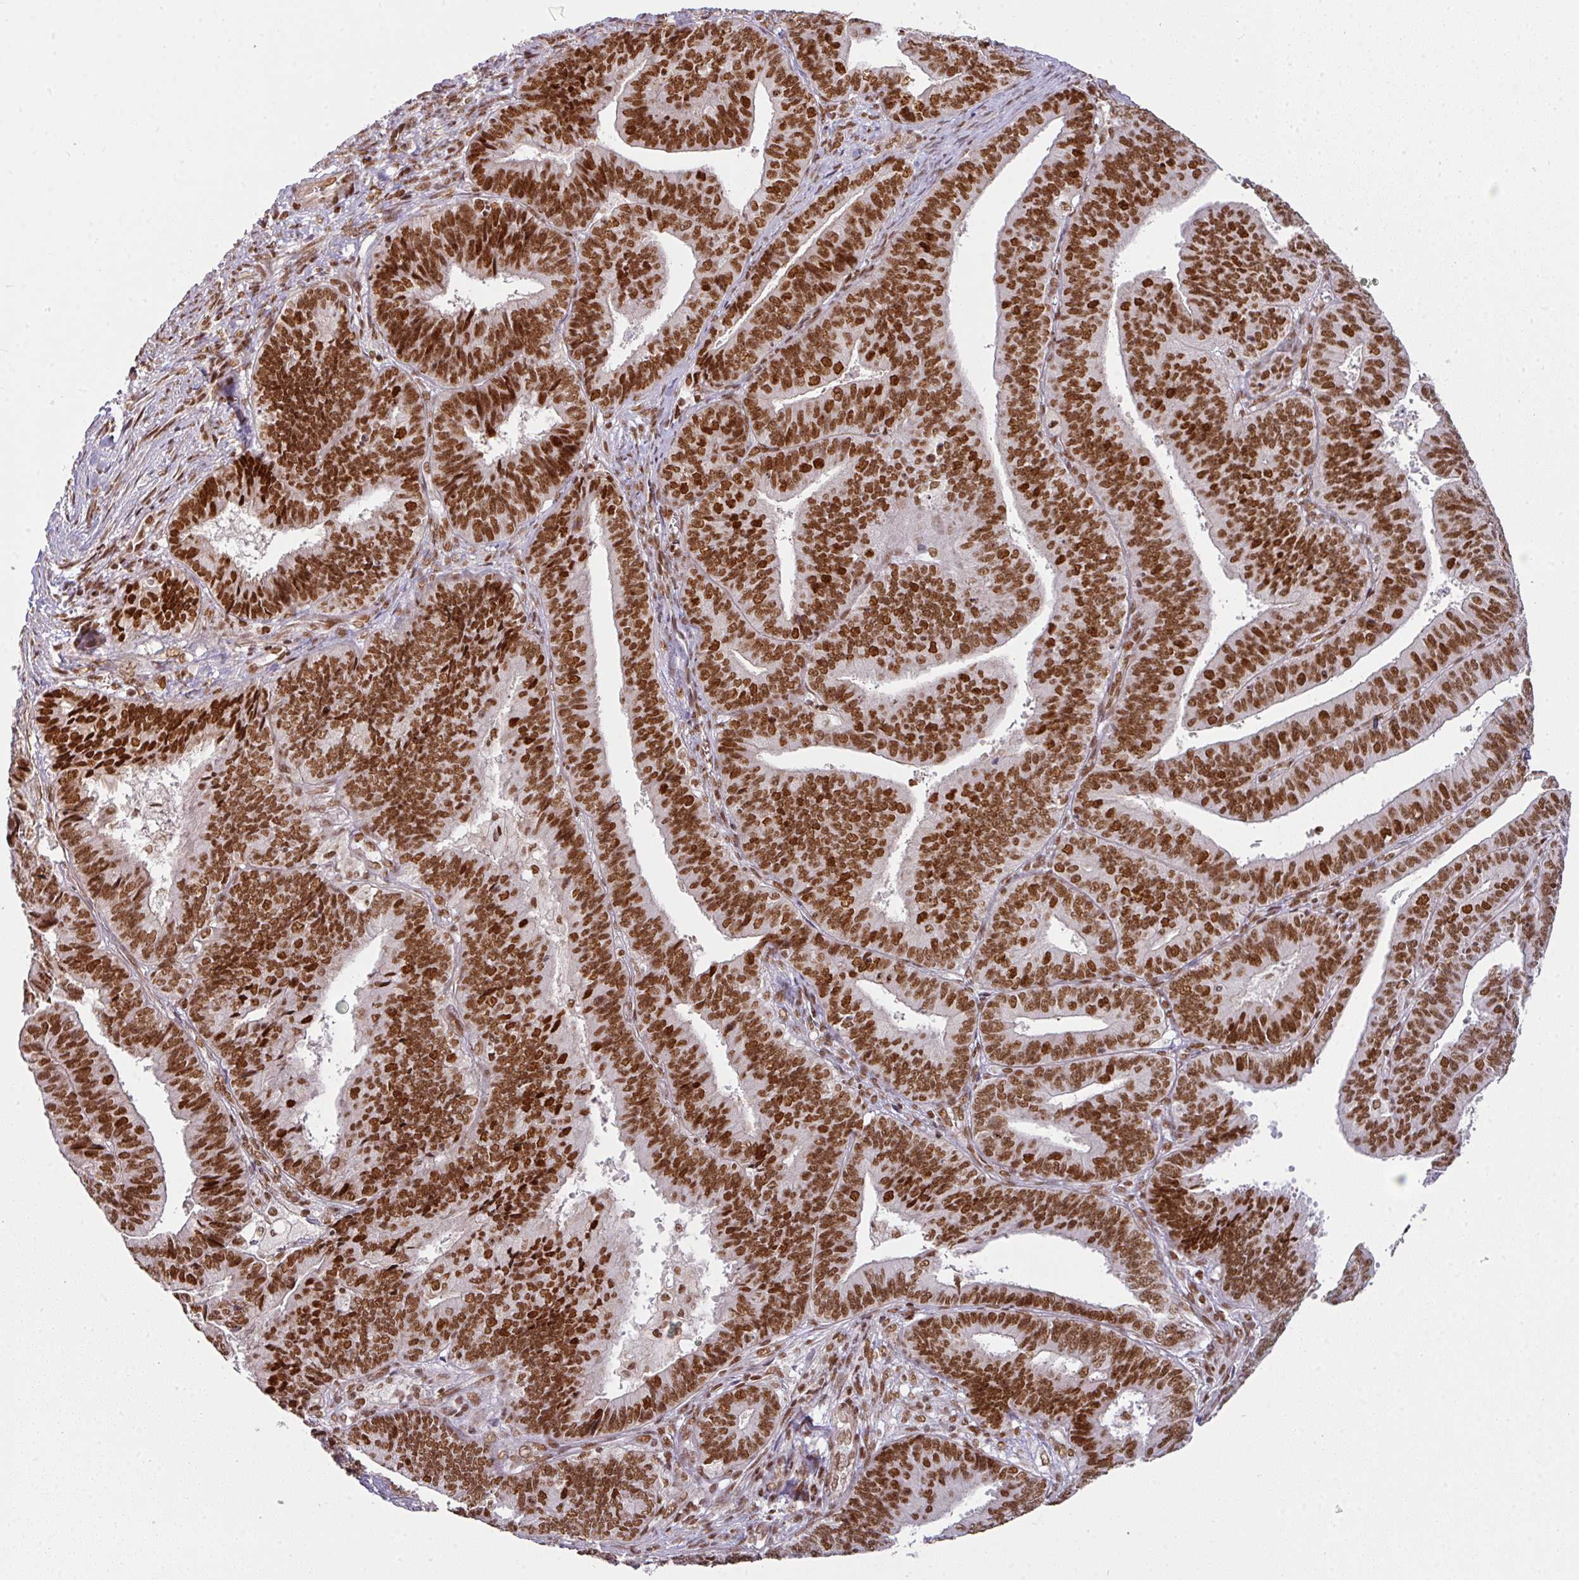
{"staining": {"intensity": "strong", "quantity": ">75%", "location": "nuclear"}, "tissue": "endometrial cancer", "cell_type": "Tumor cells", "image_type": "cancer", "snomed": [{"axis": "morphology", "description": "Adenocarcinoma, NOS"}, {"axis": "topography", "description": "Endometrium"}], "caption": "Brown immunohistochemical staining in endometrial adenocarcinoma shows strong nuclear positivity in about >75% of tumor cells.", "gene": "NCOA5", "patient": {"sex": "female", "age": 73}}